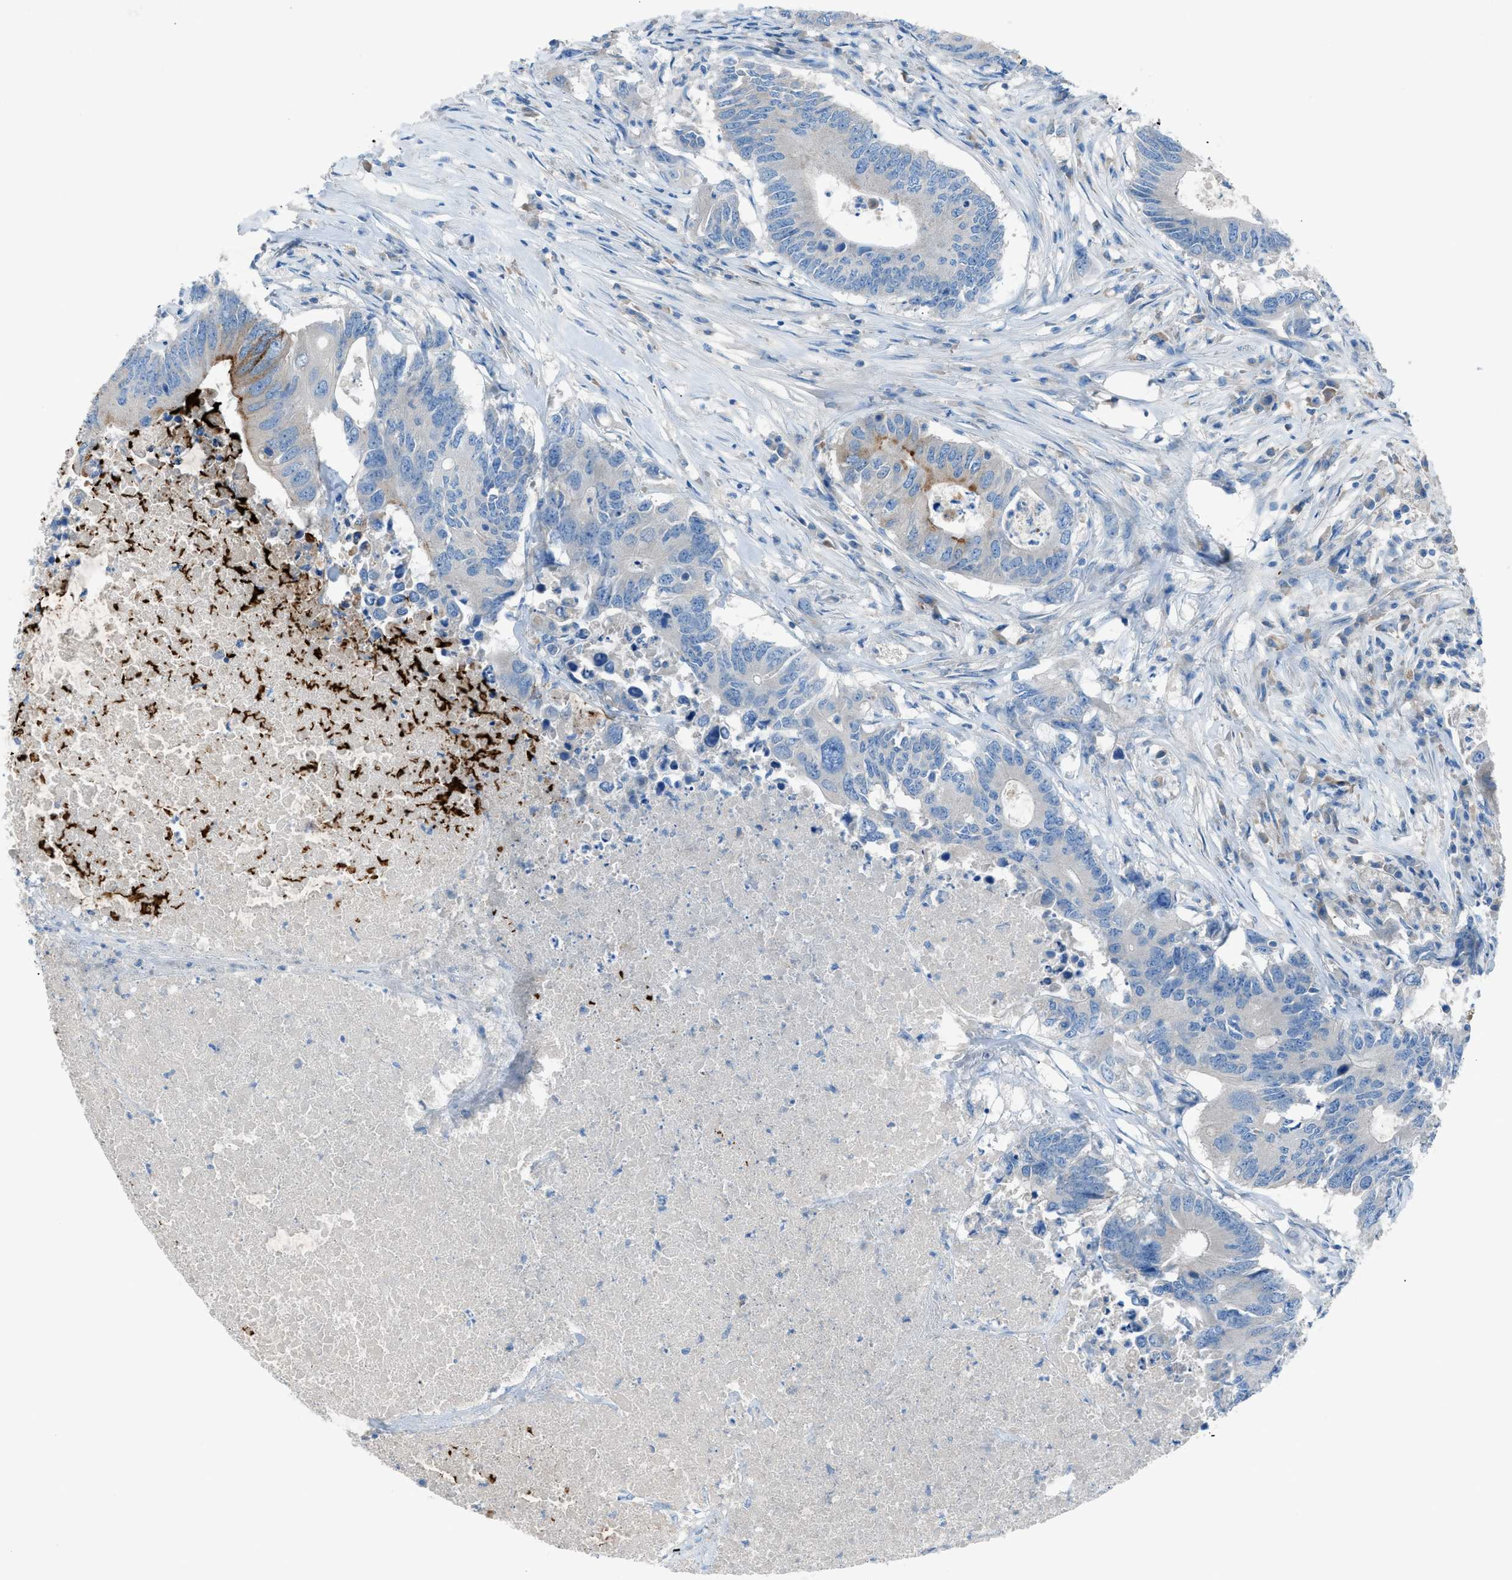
{"staining": {"intensity": "moderate", "quantity": "<25%", "location": "cytoplasmic/membranous"}, "tissue": "colorectal cancer", "cell_type": "Tumor cells", "image_type": "cancer", "snomed": [{"axis": "morphology", "description": "Adenocarcinoma, NOS"}, {"axis": "topography", "description": "Colon"}], "caption": "Tumor cells exhibit low levels of moderate cytoplasmic/membranous staining in approximately <25% of cells in colorectal adenocarcinoma.", "gene": "C5AR2", "patient": {"sex": "male", "age": 71}}